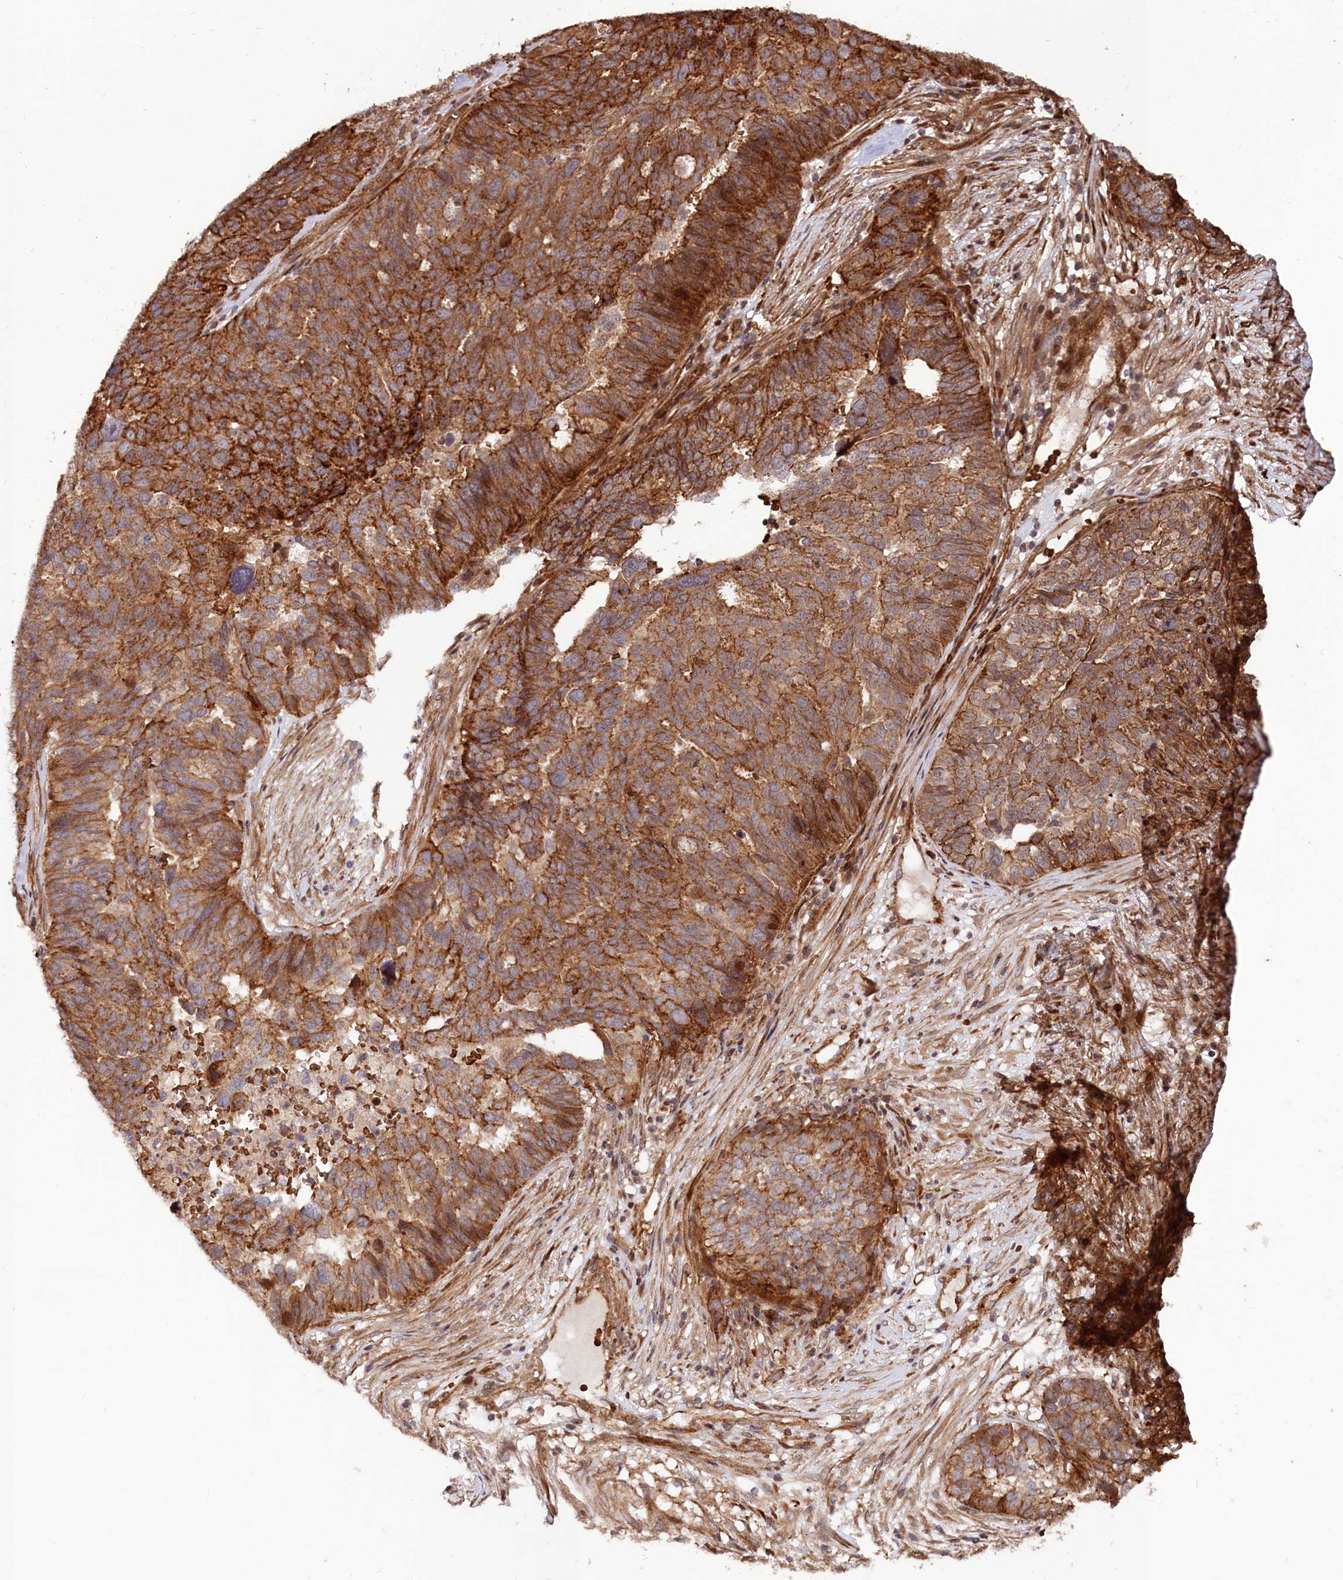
{"staining": {"intensity": "strong", "quantity": ">75%", "location": "cytoplasmic/membranous"}, "tissue": "ovarian cancer", "cell_type": "Tumor cells", "image_type": "cancer", "snomed": [{"axis": "morphology", "description": "Cystadenocarcinoma, serous, NOS"}, {"axis": "topography", "description": "Ovary"}], "caption": "IHC of human ovarian serous cystadenocarcinoma exhibits high levels of strong cytoplasmic/membranous staining in approximately >75% of tumor cells.", "gene": "TNKS1BP1", "patient": {"sex": "female", "age": 59}}